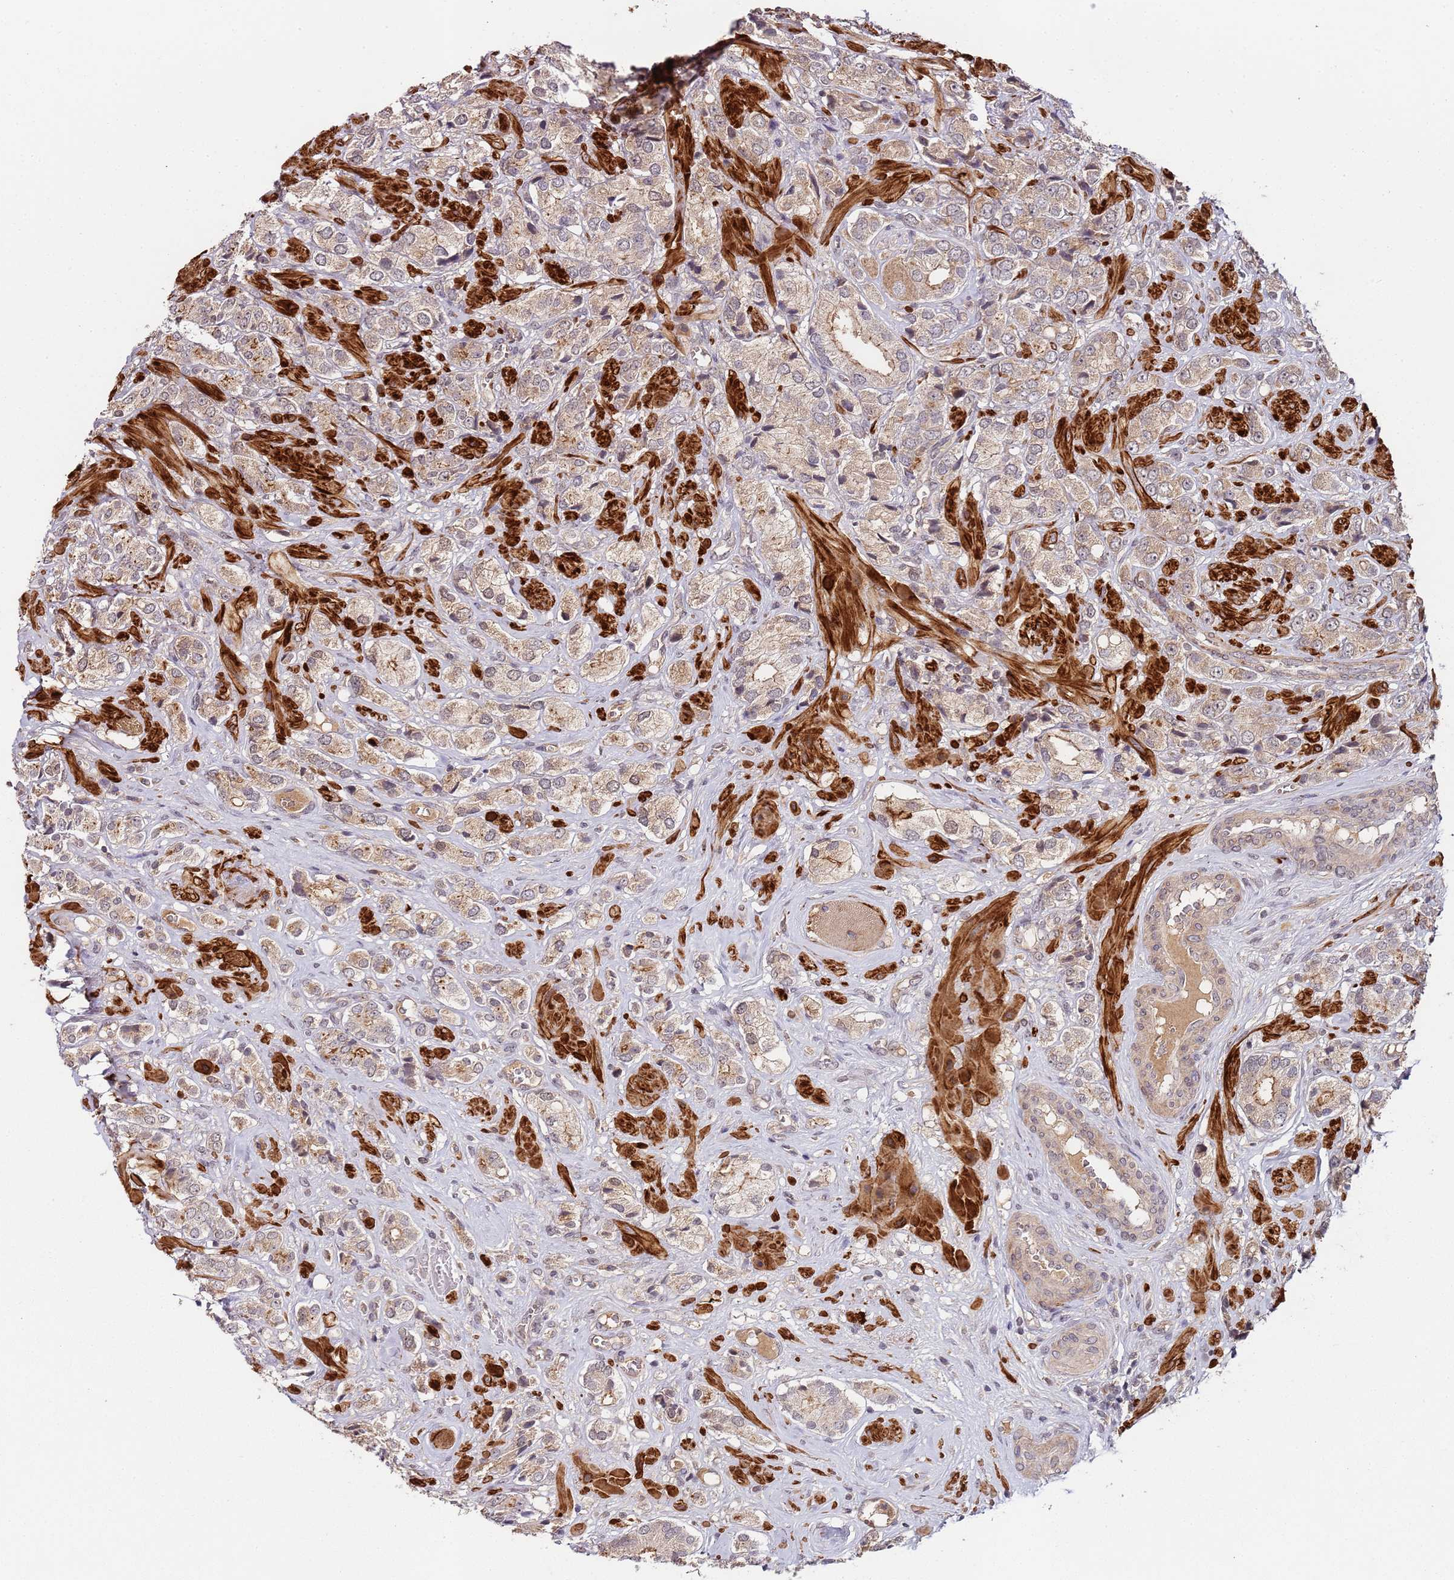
{"staining": {"intensity": "weak", "quantity": ">75%", "location": "cytoplasmic/membranous"}, "tissue": "prostate cancer", "cell_type": "Tumor cells", "image_type": "cancer", "snomed": [{"axis": "morphology", "description": "Adenocarcinoma, High grade"}, {"axis": "topography", "description": "Prostate and seminal vesicle, NOS"}], "caption": "Tumor cells demonstrate low levels of weak cytoplasmic/membranous expression in about >75% of cells in prostate adenocarcinoma (high-grade).", "gene": "LIN37", "patient": {"sex": "male", "age": 64}}